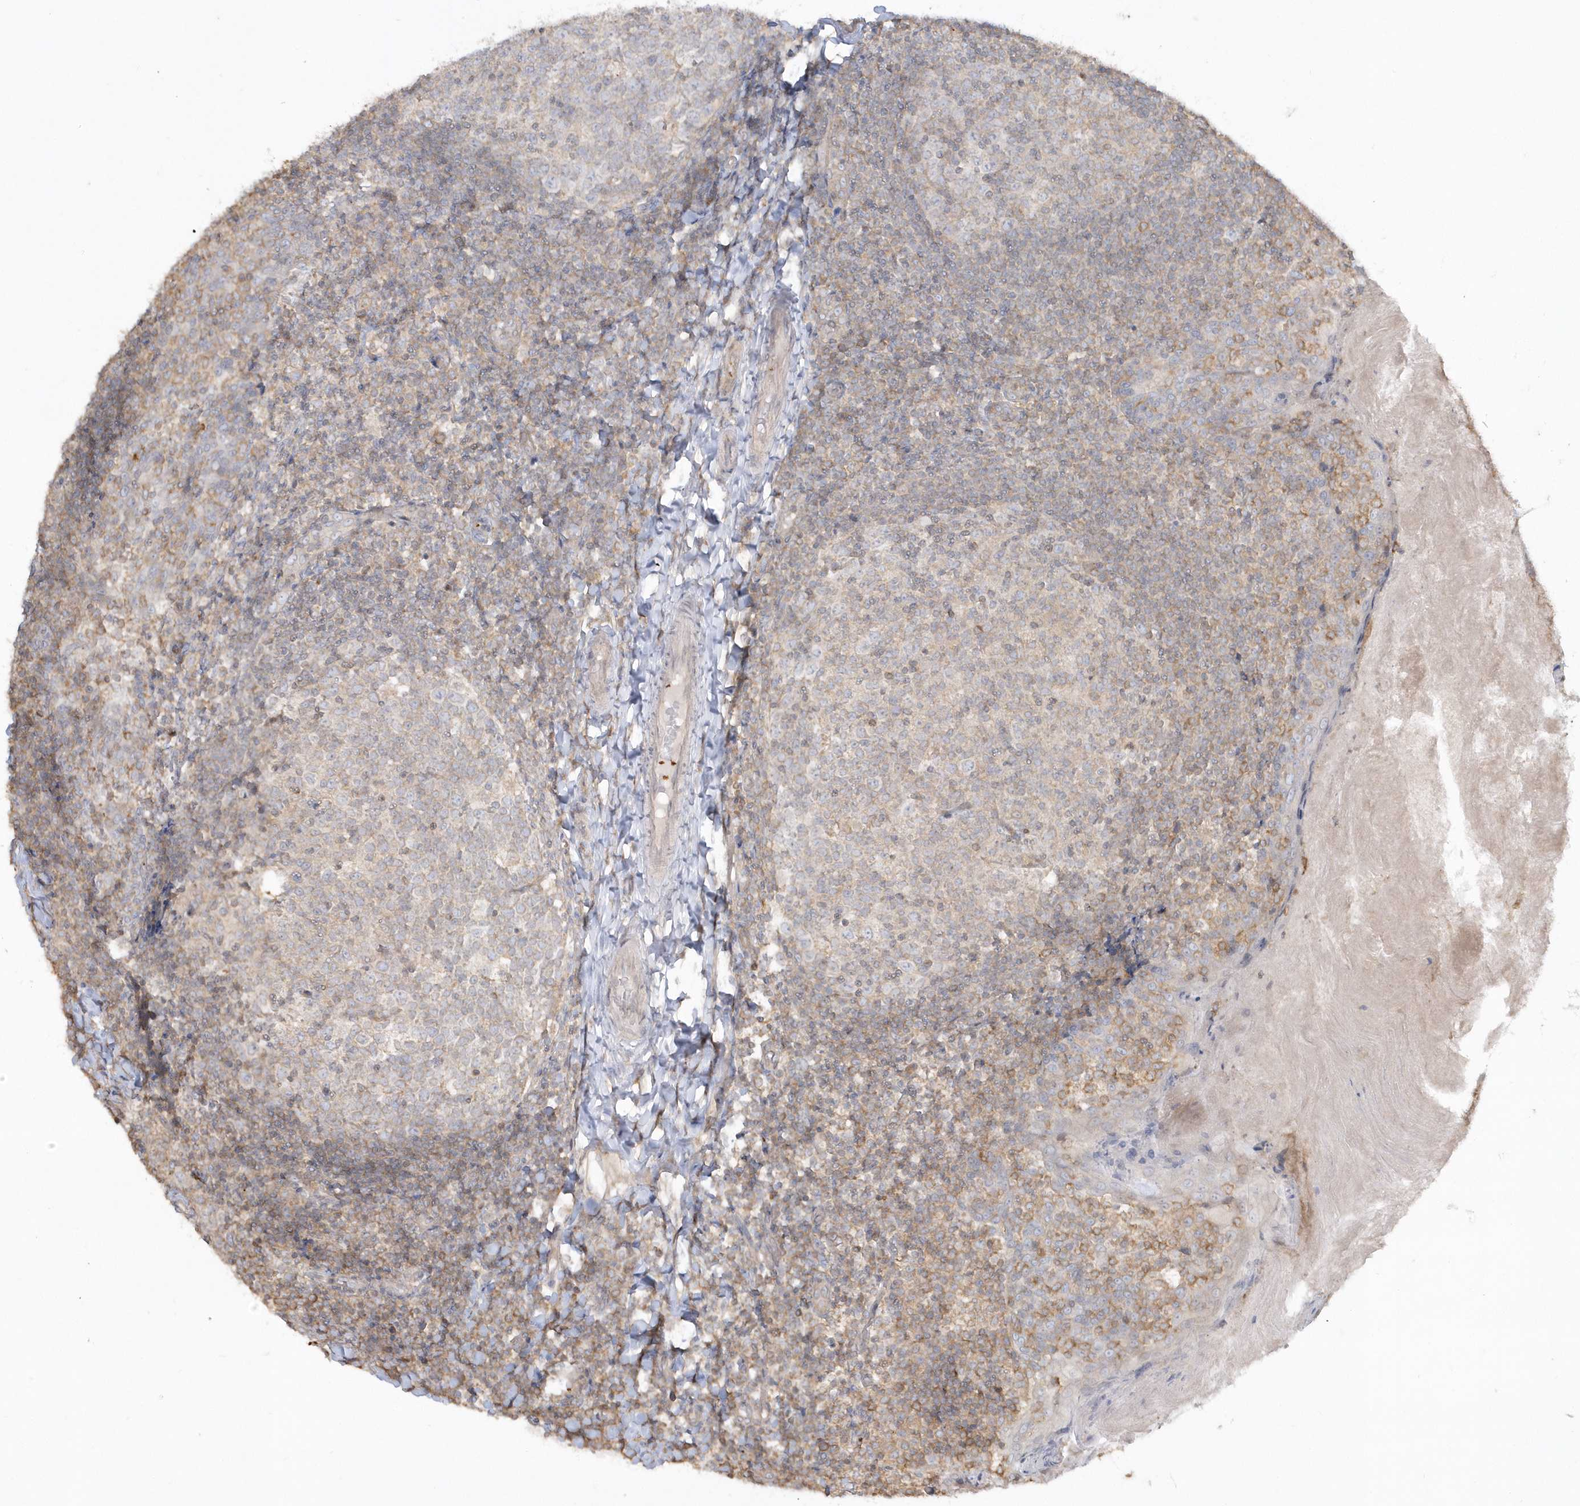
{"staining": {"intensity": "negative", "quantity": "none", "location": "none"}, "tissue": "tonsil", "cell_type": "Germinal center cells", "image_type": "normal", "snomed": [{"axis": "morphology", "description": "Normal tissue, NOS"}, {"axis": "topography", "description": "Tonsil"}], "caption": "DAB (3,3'-diaminobenzidine) immunohistochemical staining of normal human tonsil exhibits no significant expression in germinal center cells.", "gene": "BSN", "patient": {"sex": "female", "age": 19}}